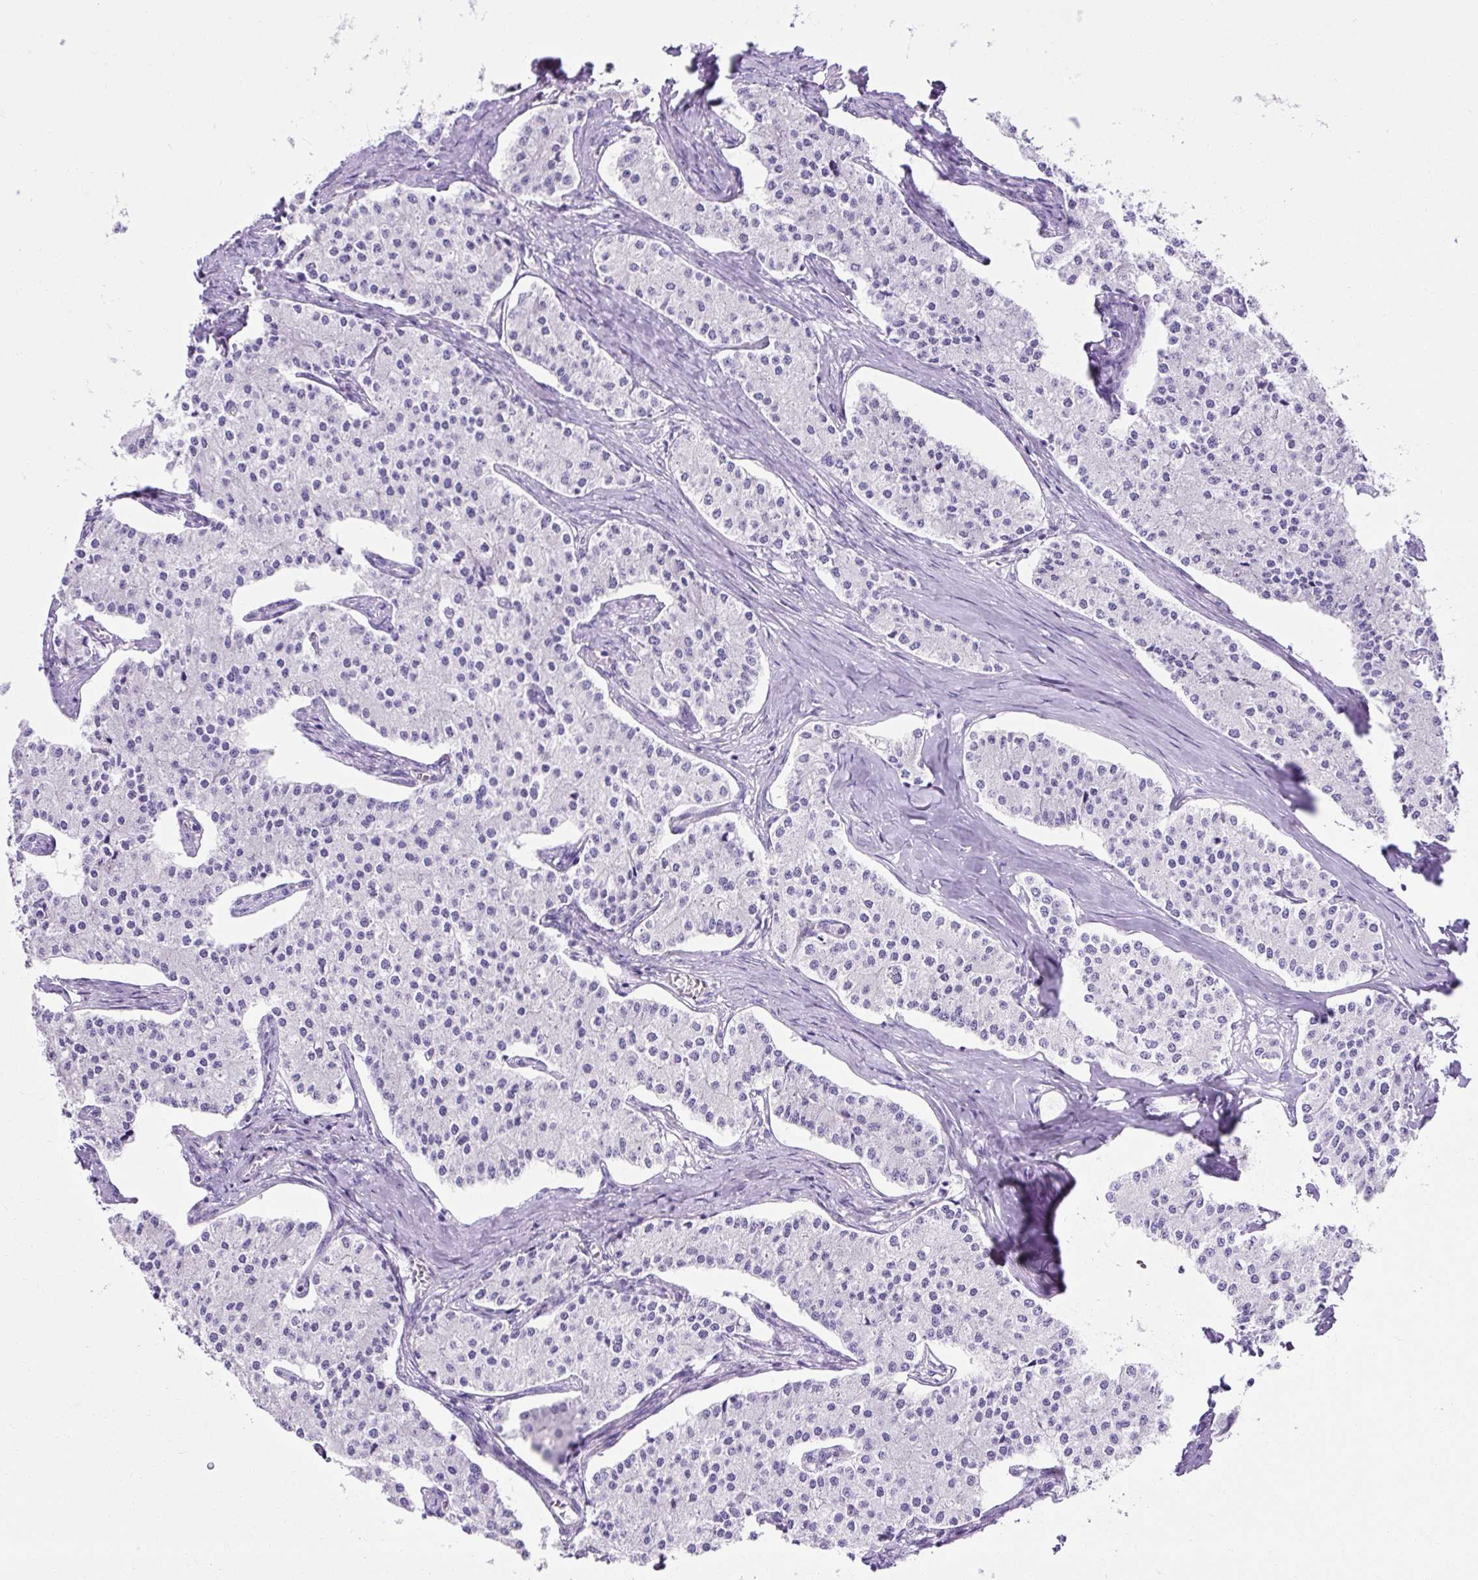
{"staining": {"intensity": "negative", "quantity": "none", "location": "none"}, "tissue": "carcinoid", "cell_type": "Tumor cells", "image_type": "cancer", "snomed": [{"axis": "morphology", "description": "Carcinoid, malignant, NOS"}, {"axis": "topography", "description": "Colon"}], "caption": "Tumor cells are negative for brown protein staining in malignant carcinoid.", "gene": "KRT12", "patient": {"sex": "female", "age": 52}}